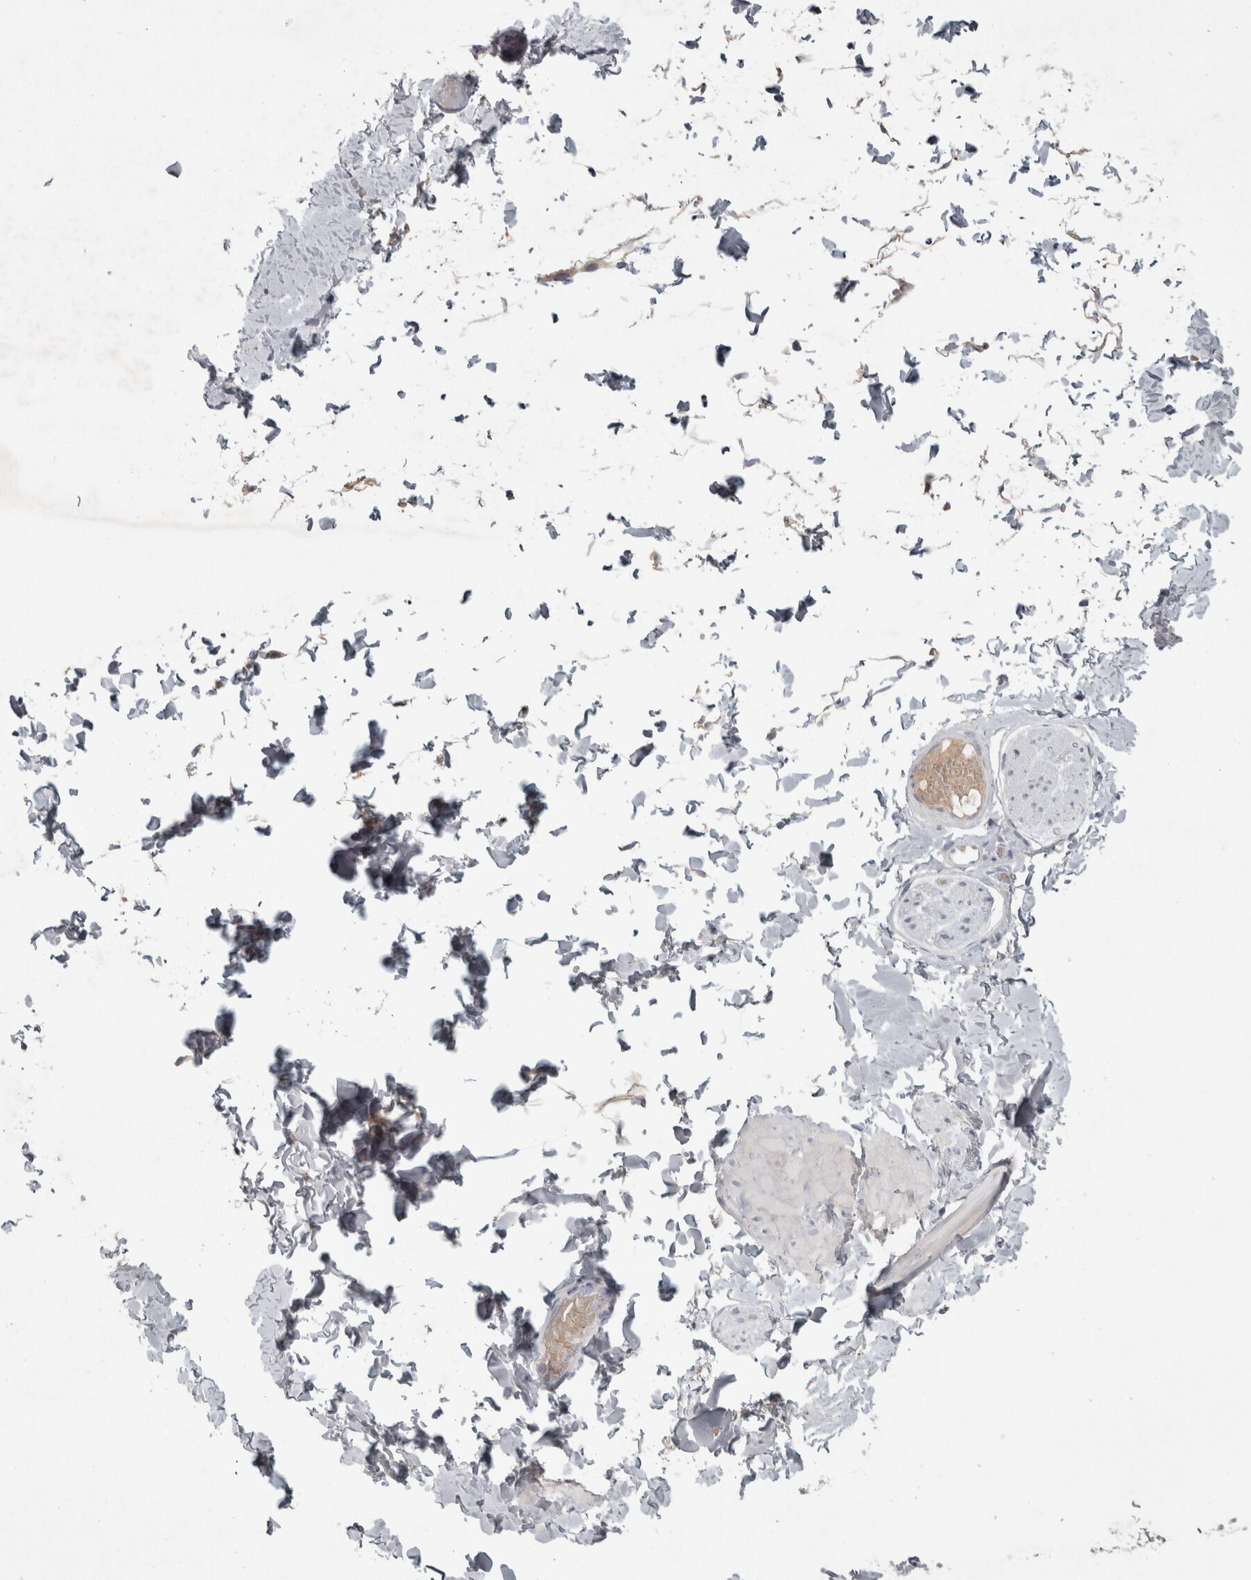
{"staining": {"intensity": "negative", "quantity": "none", "location": "none"}, "tissue": "adipose tissue", "cell_type": "Adipocytes", "image_type": "normal", "snomed": [{"axis": "morphology", "description": "Normal tissue, NOS"}, {"axis": "topography", "description": "Adipose tissue"}, {"axis": "topography", "description": "Vascular tissue"}, {"axis": "topography", "description": "Peripheral nerve tissue"}], "caption": "DAB (3,3'-diaminobenzidine) immunohistochemical staining of normal human adipose tissue shows no significant staining in adipocytes.", "gene": "ENPP7", "patient": {"sex": "male", "age": 25}}